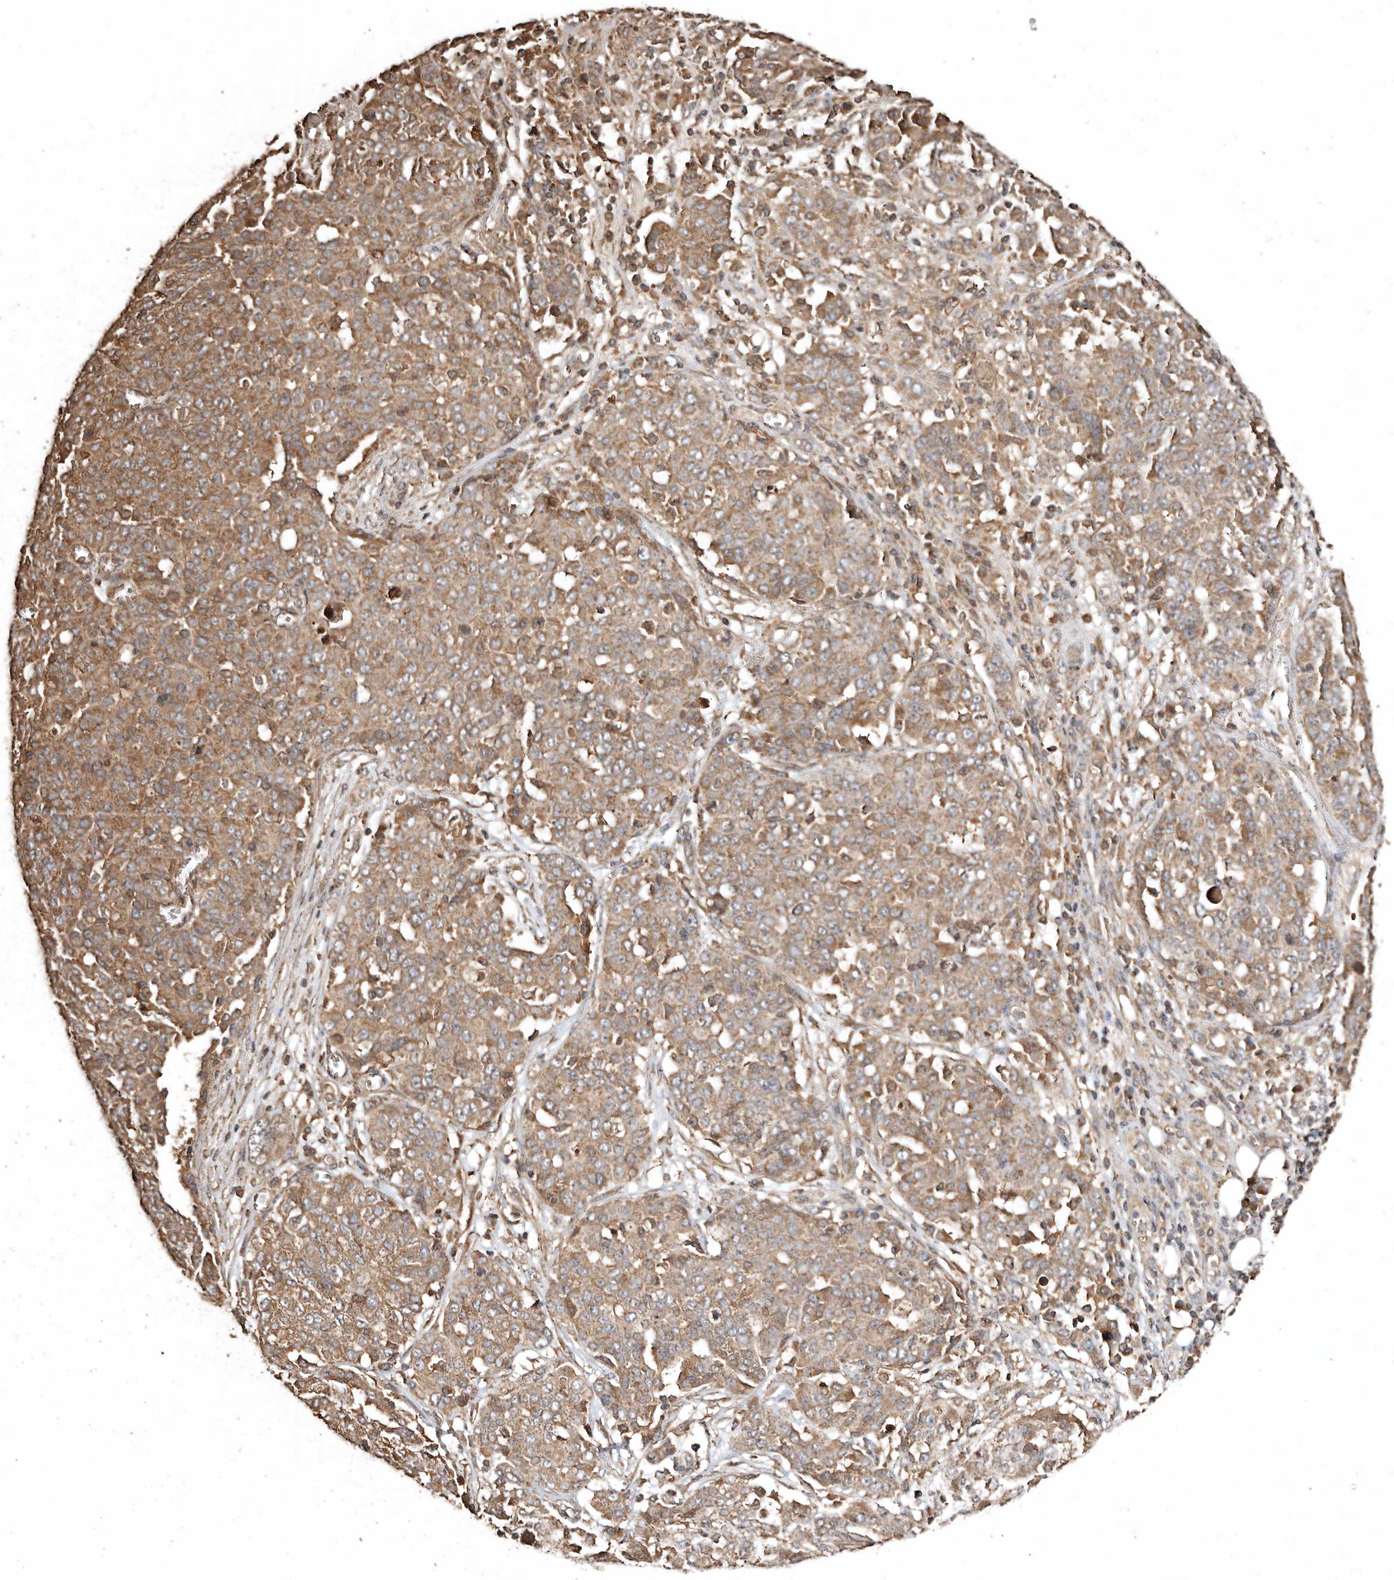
{"staining": {"intensity": "moderate", "quantity": ">75%", "location": "cytoplasmic/membranous"}, "tissue": "ovarian cancer", "cell_type": "Tumor cells", "image_type": "cancer", "snomed": [{"axis": "morphology", "description": "Cystadenocarcinoma, serous, NOS"}, {"axis": "topography", "description": "Soft tissue"}, {"axis": "topography", "description": "Ovary"}], "caption": "Protein staining reveals moderate cytoplasmic/membranous expression in about >75% of tumor cells in serous cystadenocarcinoma (ovarian).", "gene": "FARS2", "patient": {"sex": "female", "age": 57}}